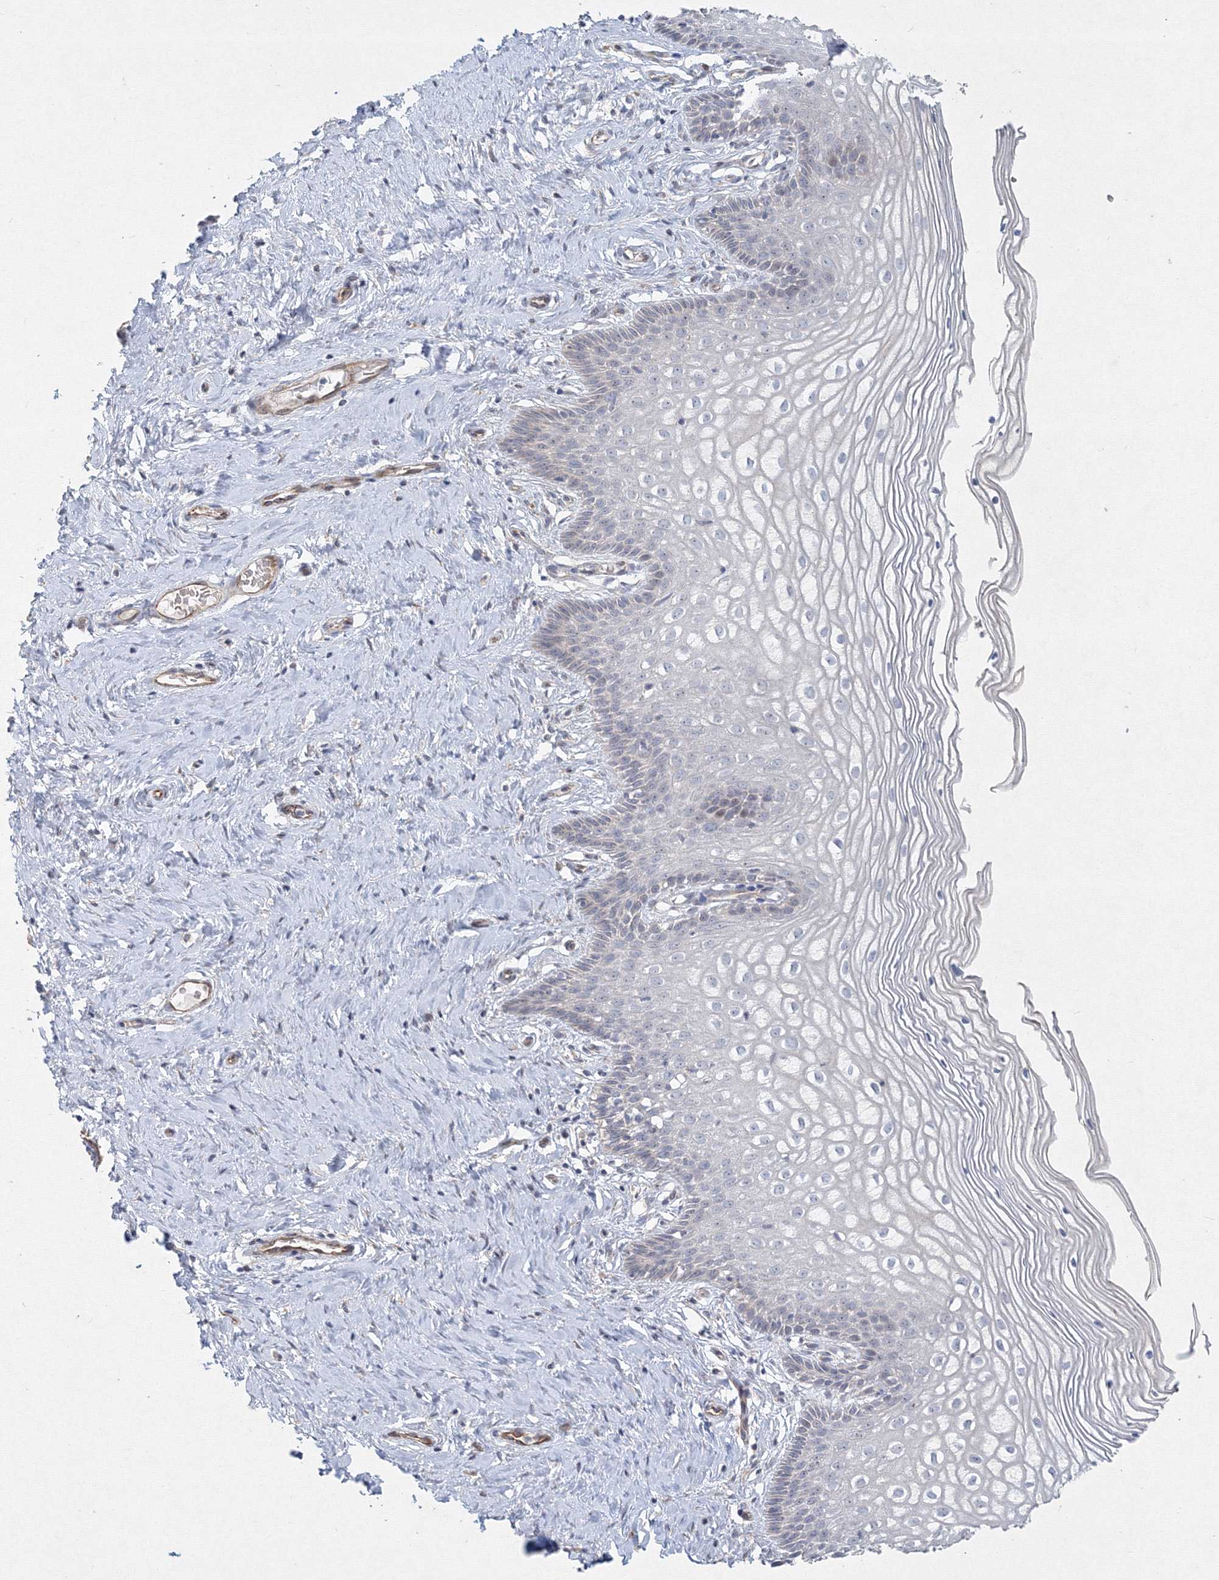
{"staining": {"intensity": "weak", "quantity": "<25%", "location": "cytoplasmic/membranous"}, "tissue": "cervix", "cell_type": "Glandular cells", "image_type": "normal", "snomed": [{"axis": "morphology", "description": "Normal tissue, NOS"}, {"axis": "topography", "description": "Cervix"}], "caption": "High power microscopy histopathology image of an IHC image of normal cervix, revealing no significant expression in glandular cells.", "gene": "WDR49", "patient": {"sex": "female", "age": 33}}